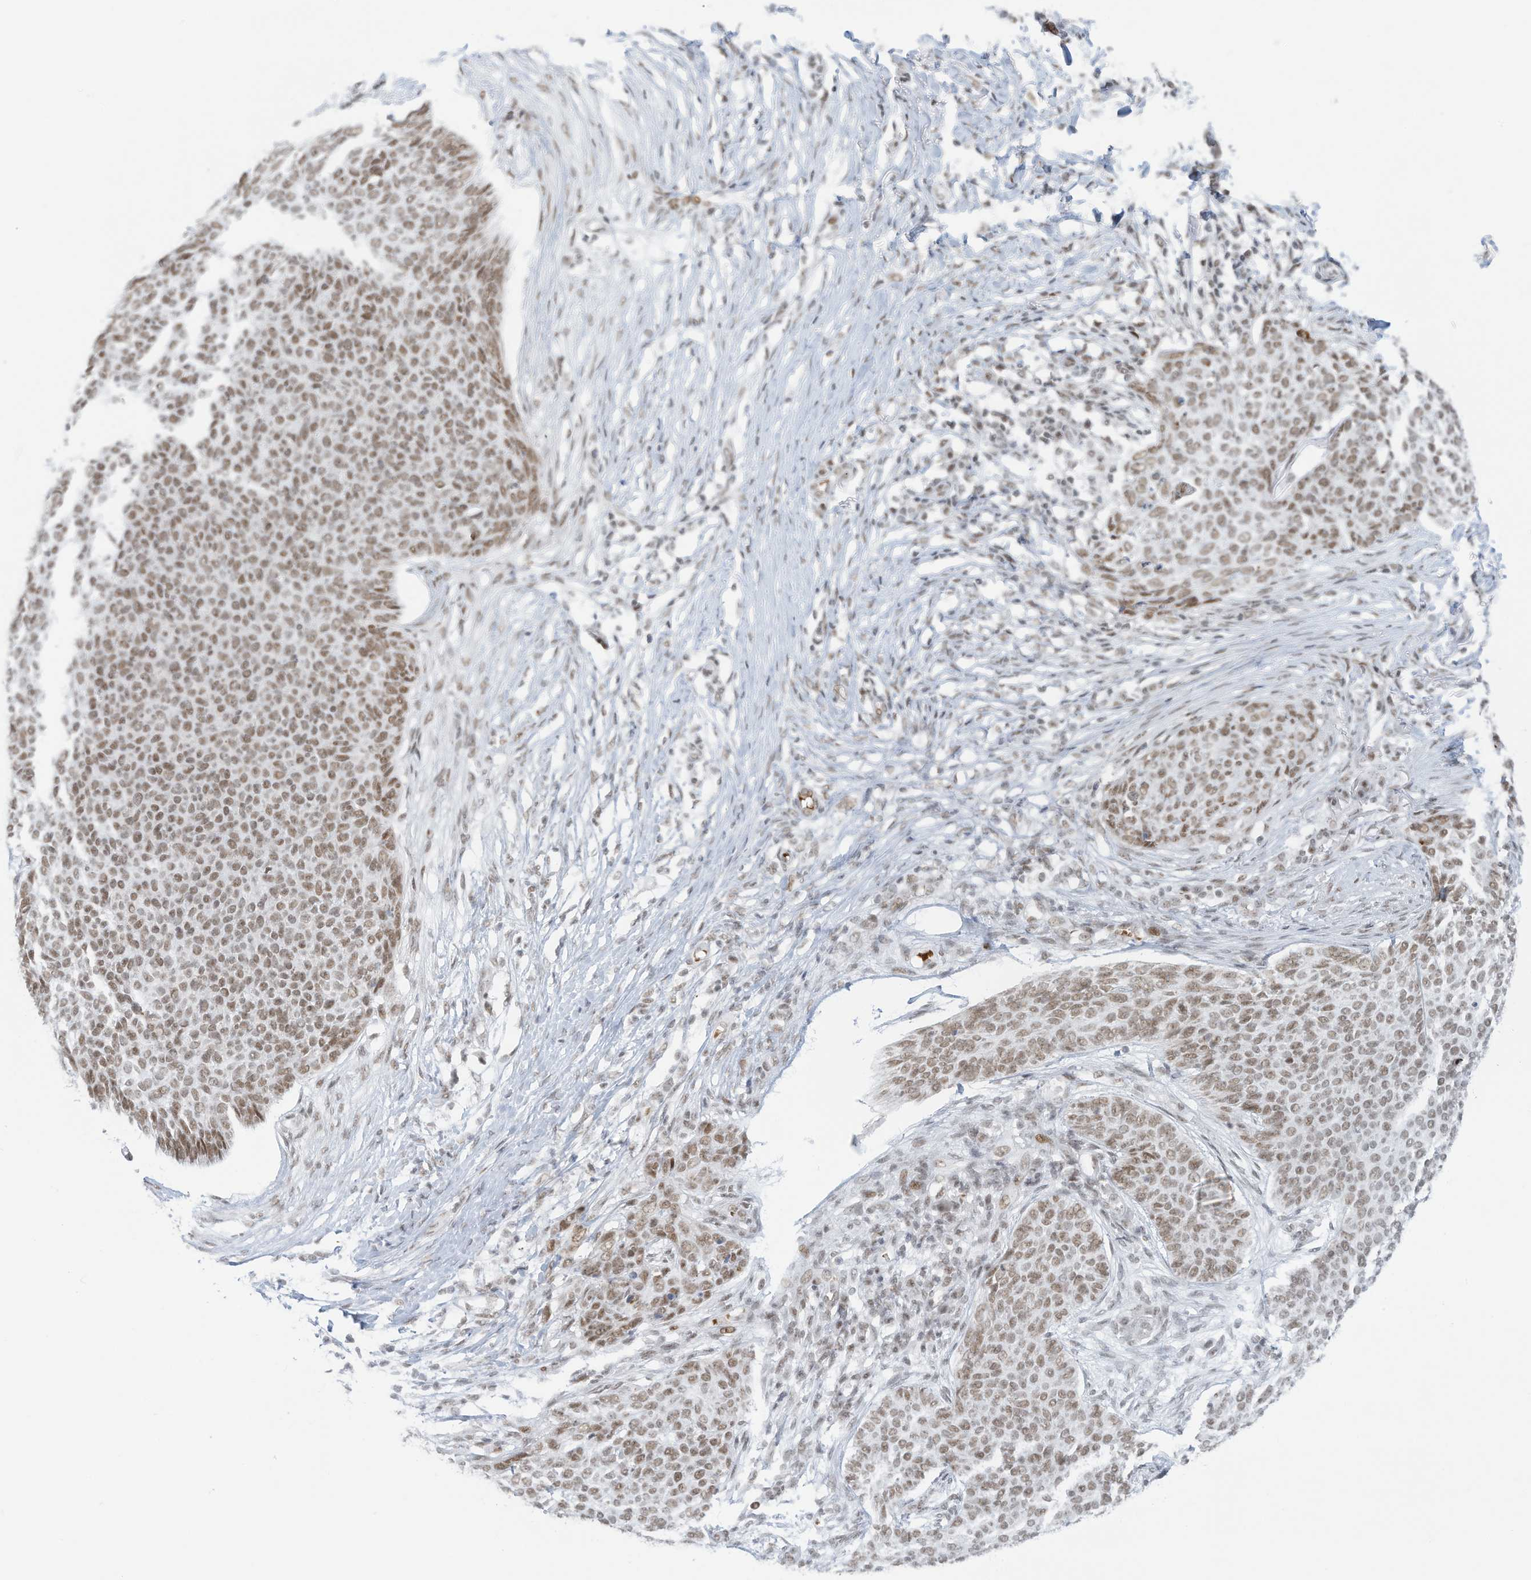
{"staining": {"intensity": "moderate", "quantity": ">75%", "location": "nuclear"}, "tissue": "skin cancer", "cell_type": "Tumor cells", "image_type": "cancer", "snomed": [{"axis": "morphology", "description": "Normal tissue, NOS"}, {"axis": "morphology", "description": "Basal cell carcinoma"}, {"axis": "topography", "description": "Skin"}], "caption": "Immunohistochemistry image of neoplastic tissue: skin basal cell carcinoma stained using immunohistochemistry shows medium levels of moderate protein expression localized specifically in the nuclear of tumor cells, appearing as a nuclear brown color.", "gene": "ECT2L", "patient": {"sex": "male", "age": 50}}